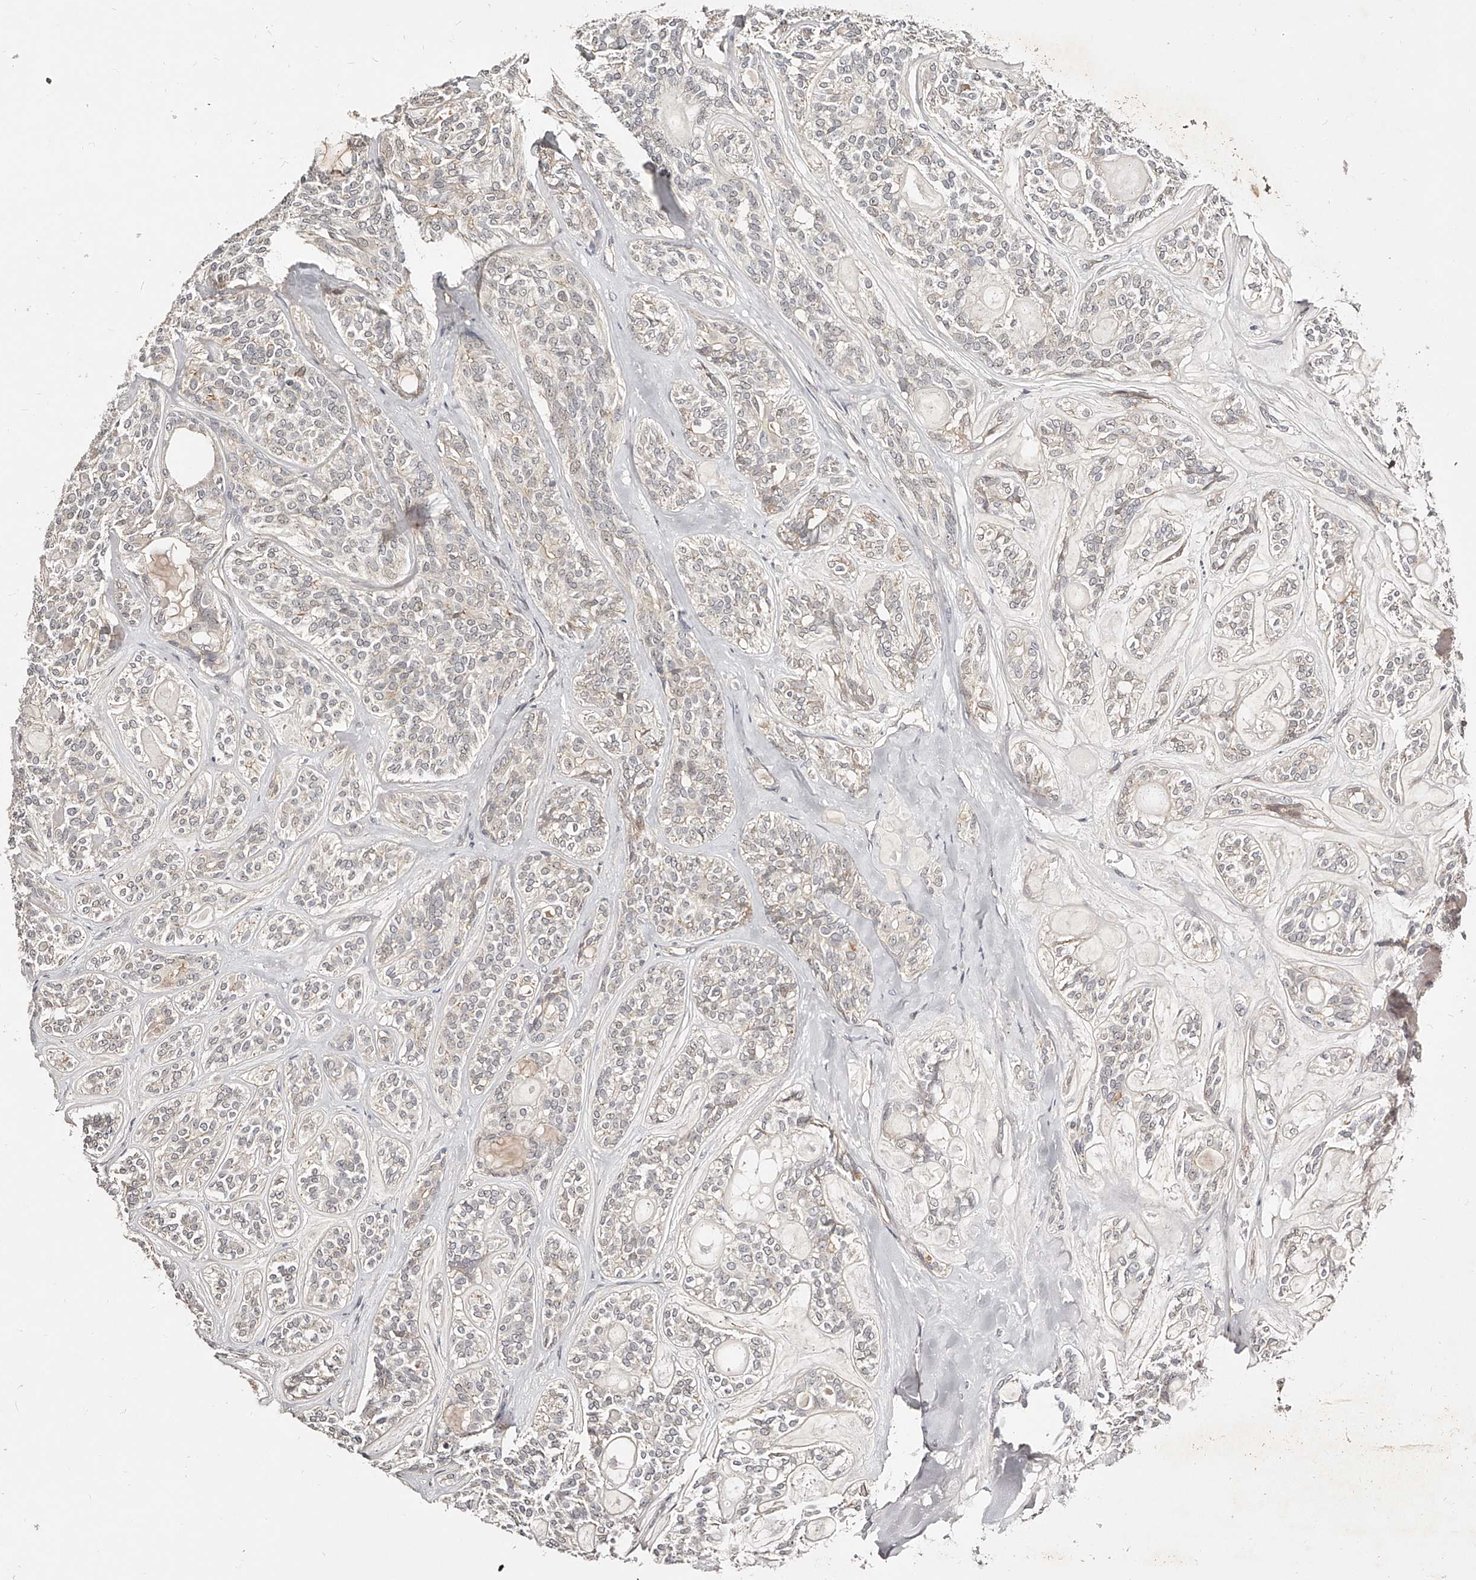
{"staining": {"intensity": "negative", "quantity": "none", "location": "none"}, "tissue": "head and neck cancer", "cell_type": "Tumor cells", "image_type": "cancer", "snomed": [{"axis": "morphology", "description": "Adenocarcinoma, NOS"}, {"axis": "topography", "description": "Head-Neck"}], "caption": "Head and neck adenocarcinoma was stained to show a protein in brown. There is no significant expression in tumor cells.", "gene": "ZNF789", "patient": {"sex": "male", "age": 66}}